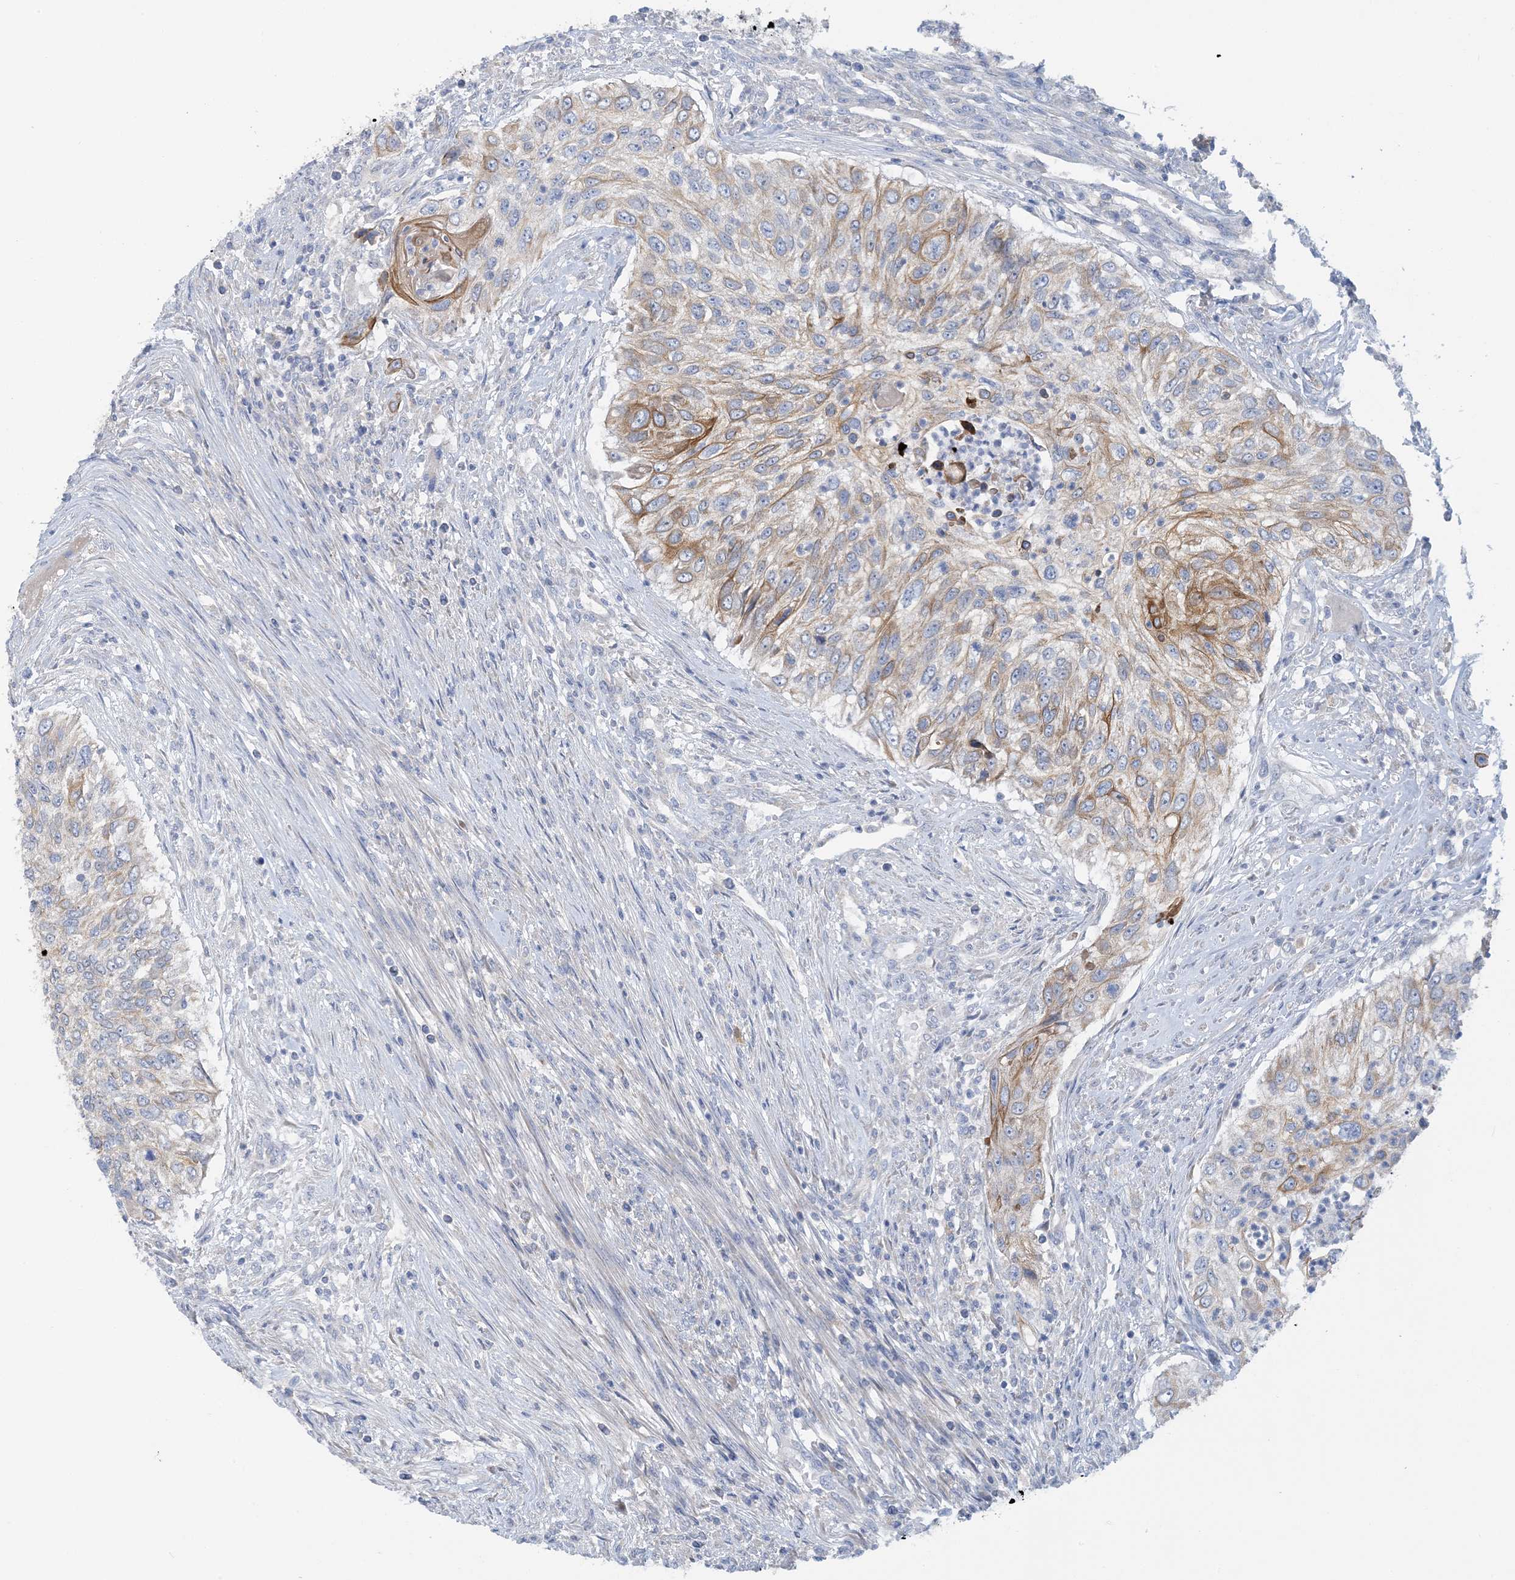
{"staining": {"intensity": "moderate", "quantity": "<25%", "location": "cytoplasmic/membranous"}, "tissue": "urothelial cancer", "cell_type": "Tumor cells", "image_type": "cancer", "snomed": [{"axis": "morphology", "description": "Urothelial carcinoma, High grade"}, {"axis": "topography", "description": "Urinary bladder"}], "caption": "Moderate cytoplasmic/membranous staining for a protein is identified in about <25% of tumor cells of high-grade urothelial carcinoma using IHC.", "gene": "ZCCHC18", "patient": {"sex": "female", "age": 60}}